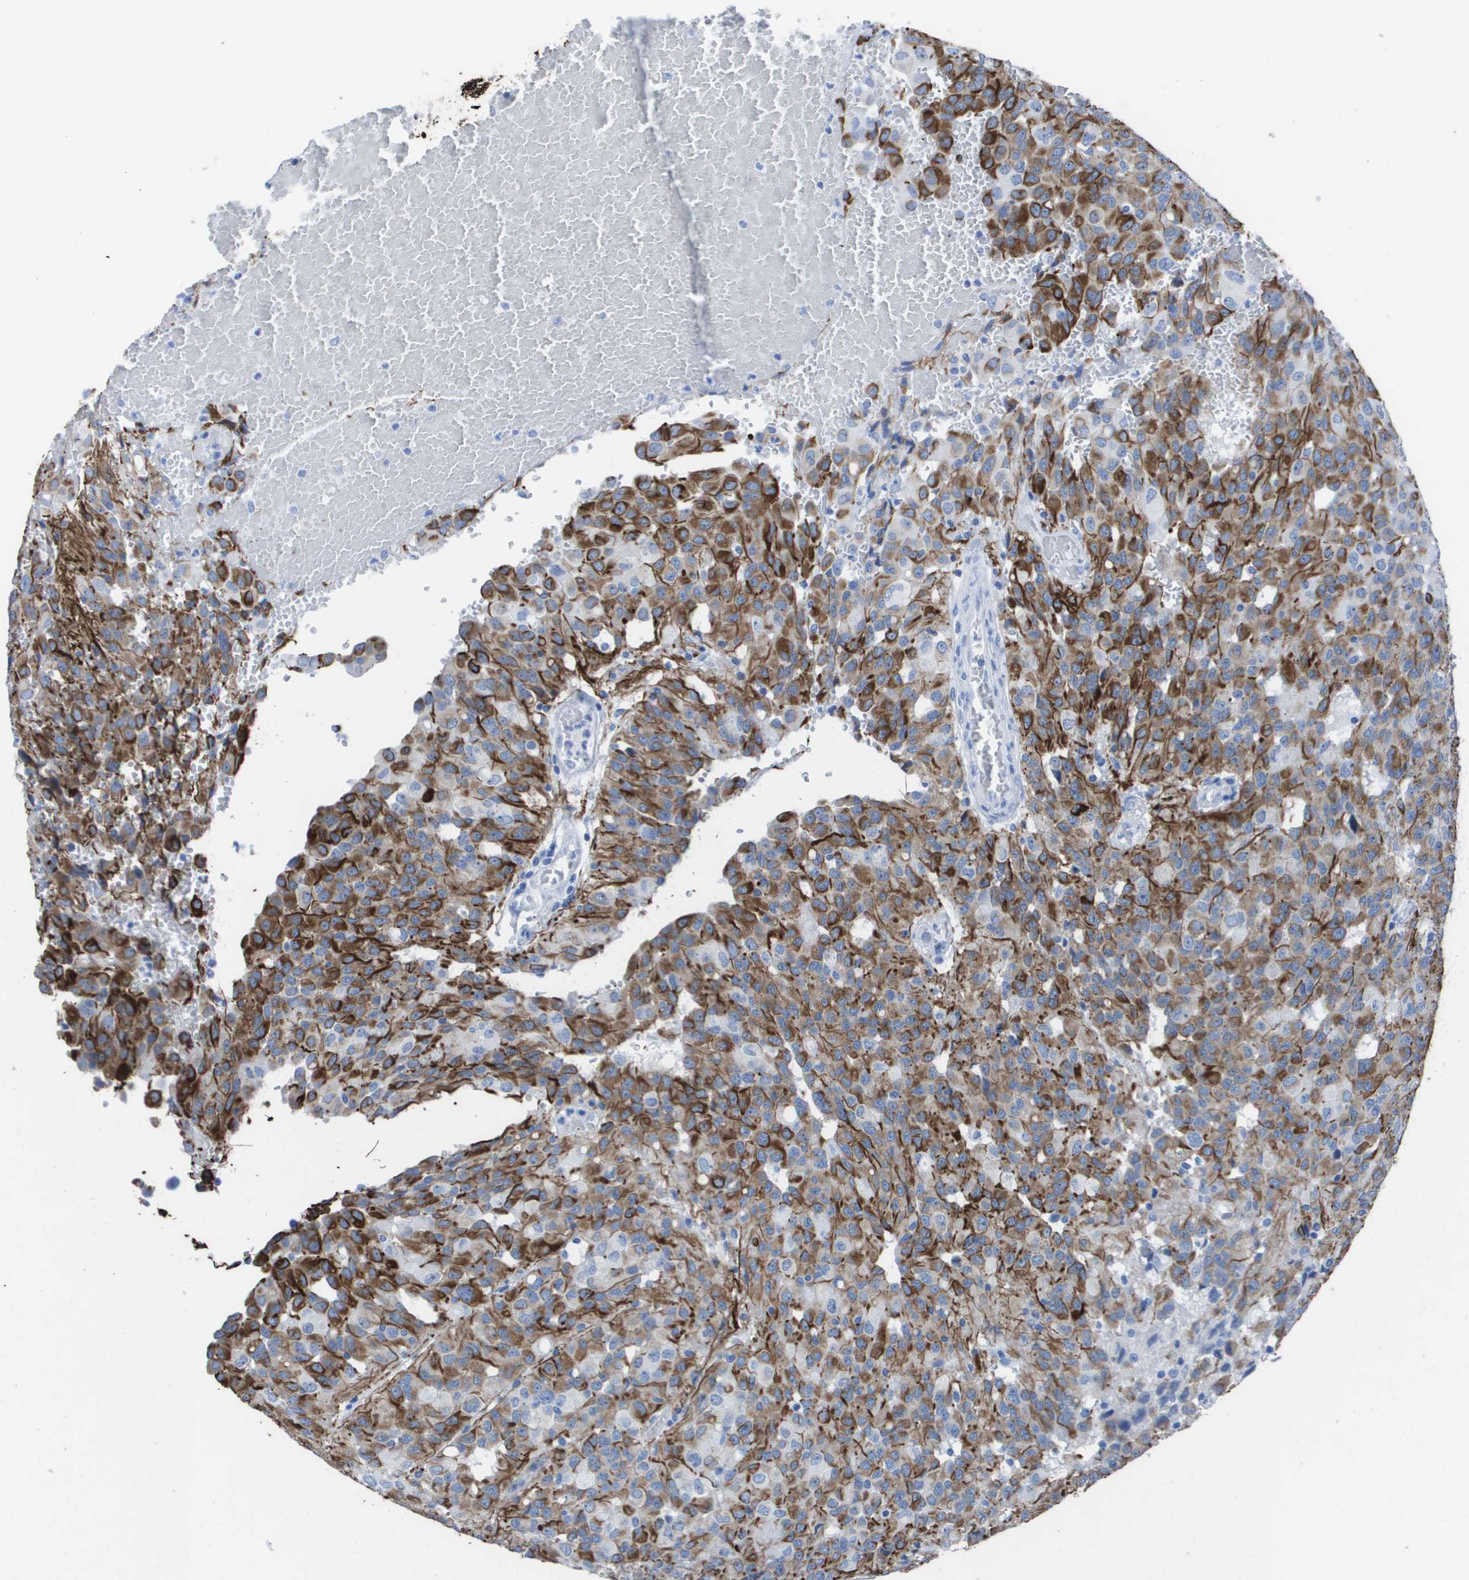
{"staining": {"intensity": "moderate", "quantity": "25%-75%", "location": "cytoplasmic/membranous"}, "tissue": "glioma", "cell_type": "Tumor cells", "image_type": "cancer", "snomed": [{"axis": "morphology", "description": "Glioma, malignant, High grade"}, {"axis": "topography", "description": "Brain"}], "caption": "Tumor cells demonstrate medium levels of moderate cytoplasmic/membranous staining in about 25%-75% of cells in human malignant high-grade glioma. Nuclei are stained in blue.", "gene": "KCNA3", "patient": {"sex": "male", "age": 32}}